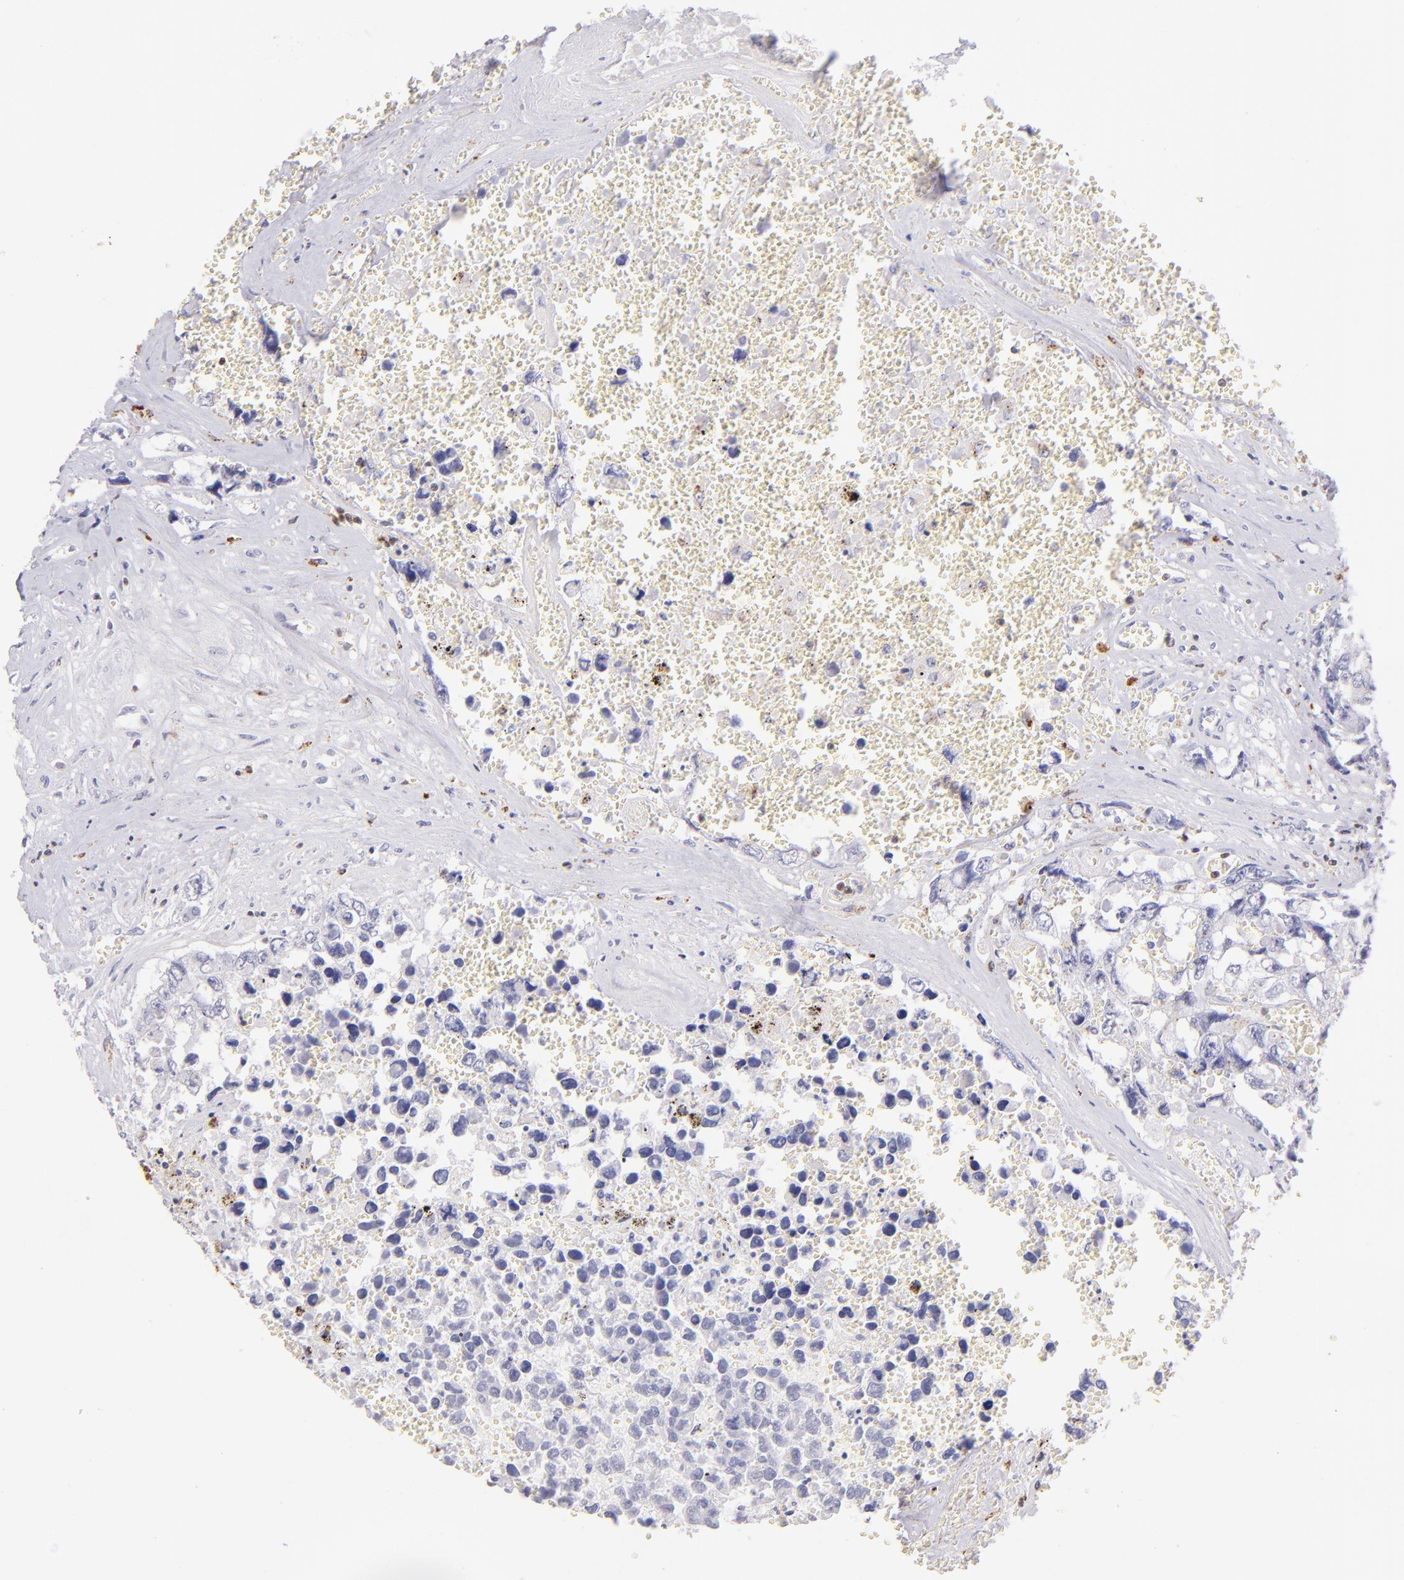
{"staining": {"intensity": "negative", "quantity": "none", "location": "none"}, "tissue": "testis cancer", "cell_type": "Tumor cells", "image_type": "cancer", "snomed": [{"axis": "morphology", "description": "Carcinoma, Embryonal, NOS"}, {"axis": "topography", "description": "Testis"}], "caption": "Tumor cells are negative for brown protein staining in embryonal carcinoma (testis). (Immunohistochemistry, brightfield microscopy, high magnification).", "gene": "ZAP70", "patient": {"sex": "male", "age": 31}}